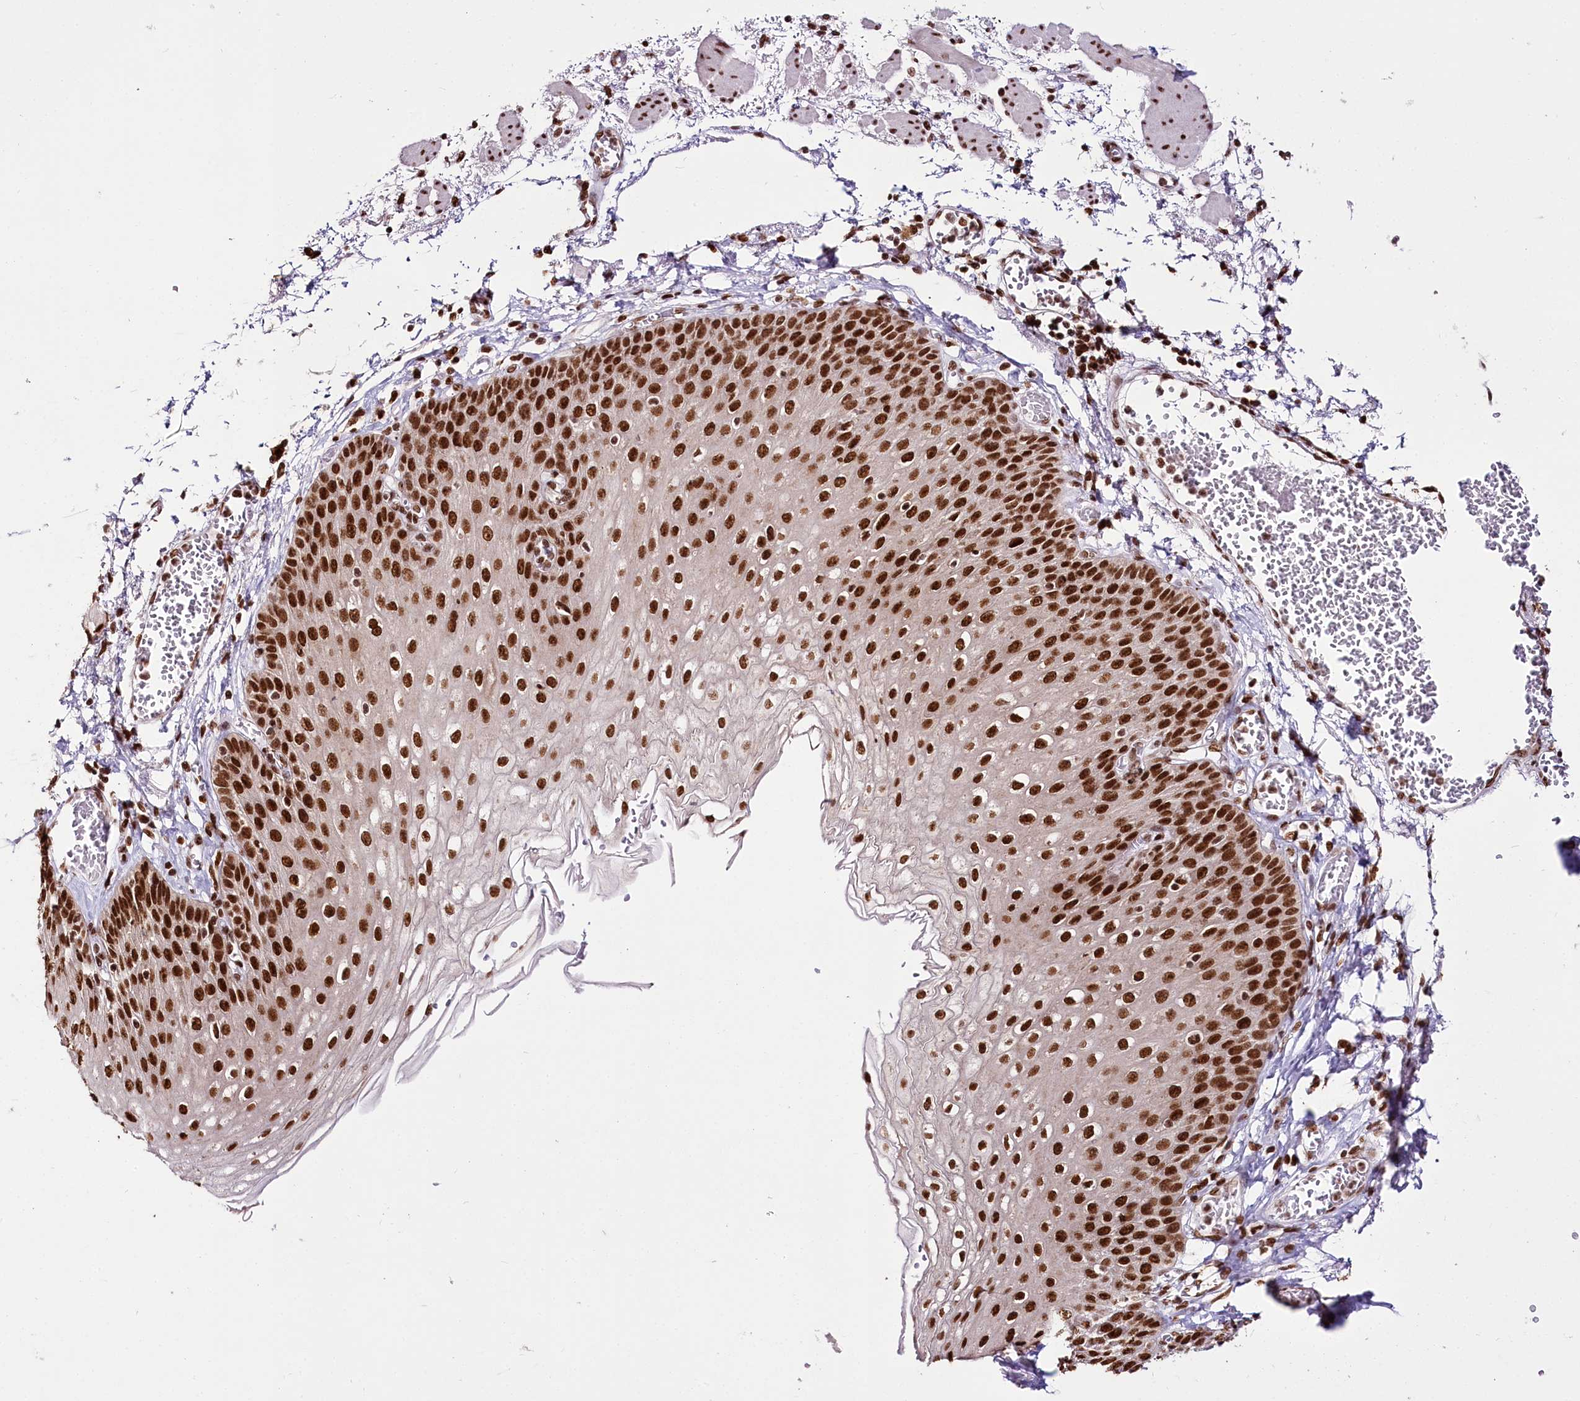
{"staining": {"intensity": "strong", "quantity": ">75%", "location": "nuclear"}, "tissue": "esophagus", "cell_type": "Squamous epithelial cells", "image_type": "normal", "snomed": [{"axis": "morphology", "description": "Normal tissue, NOS"}, {"axis": "topography", "description": "Esophagus"}], "caption": "Immunohistochemical staining of unremarkable esophagus shows high levels of strong nuclear positivity in approximately >75% of squamous epithelial cells. (Stains: DAB in brown, nuclei in blue, Microscopy: brightfield microscopy at high magnification).", "gene": "SMARCE1", "patient": {"sex": "male", "age": 81}}